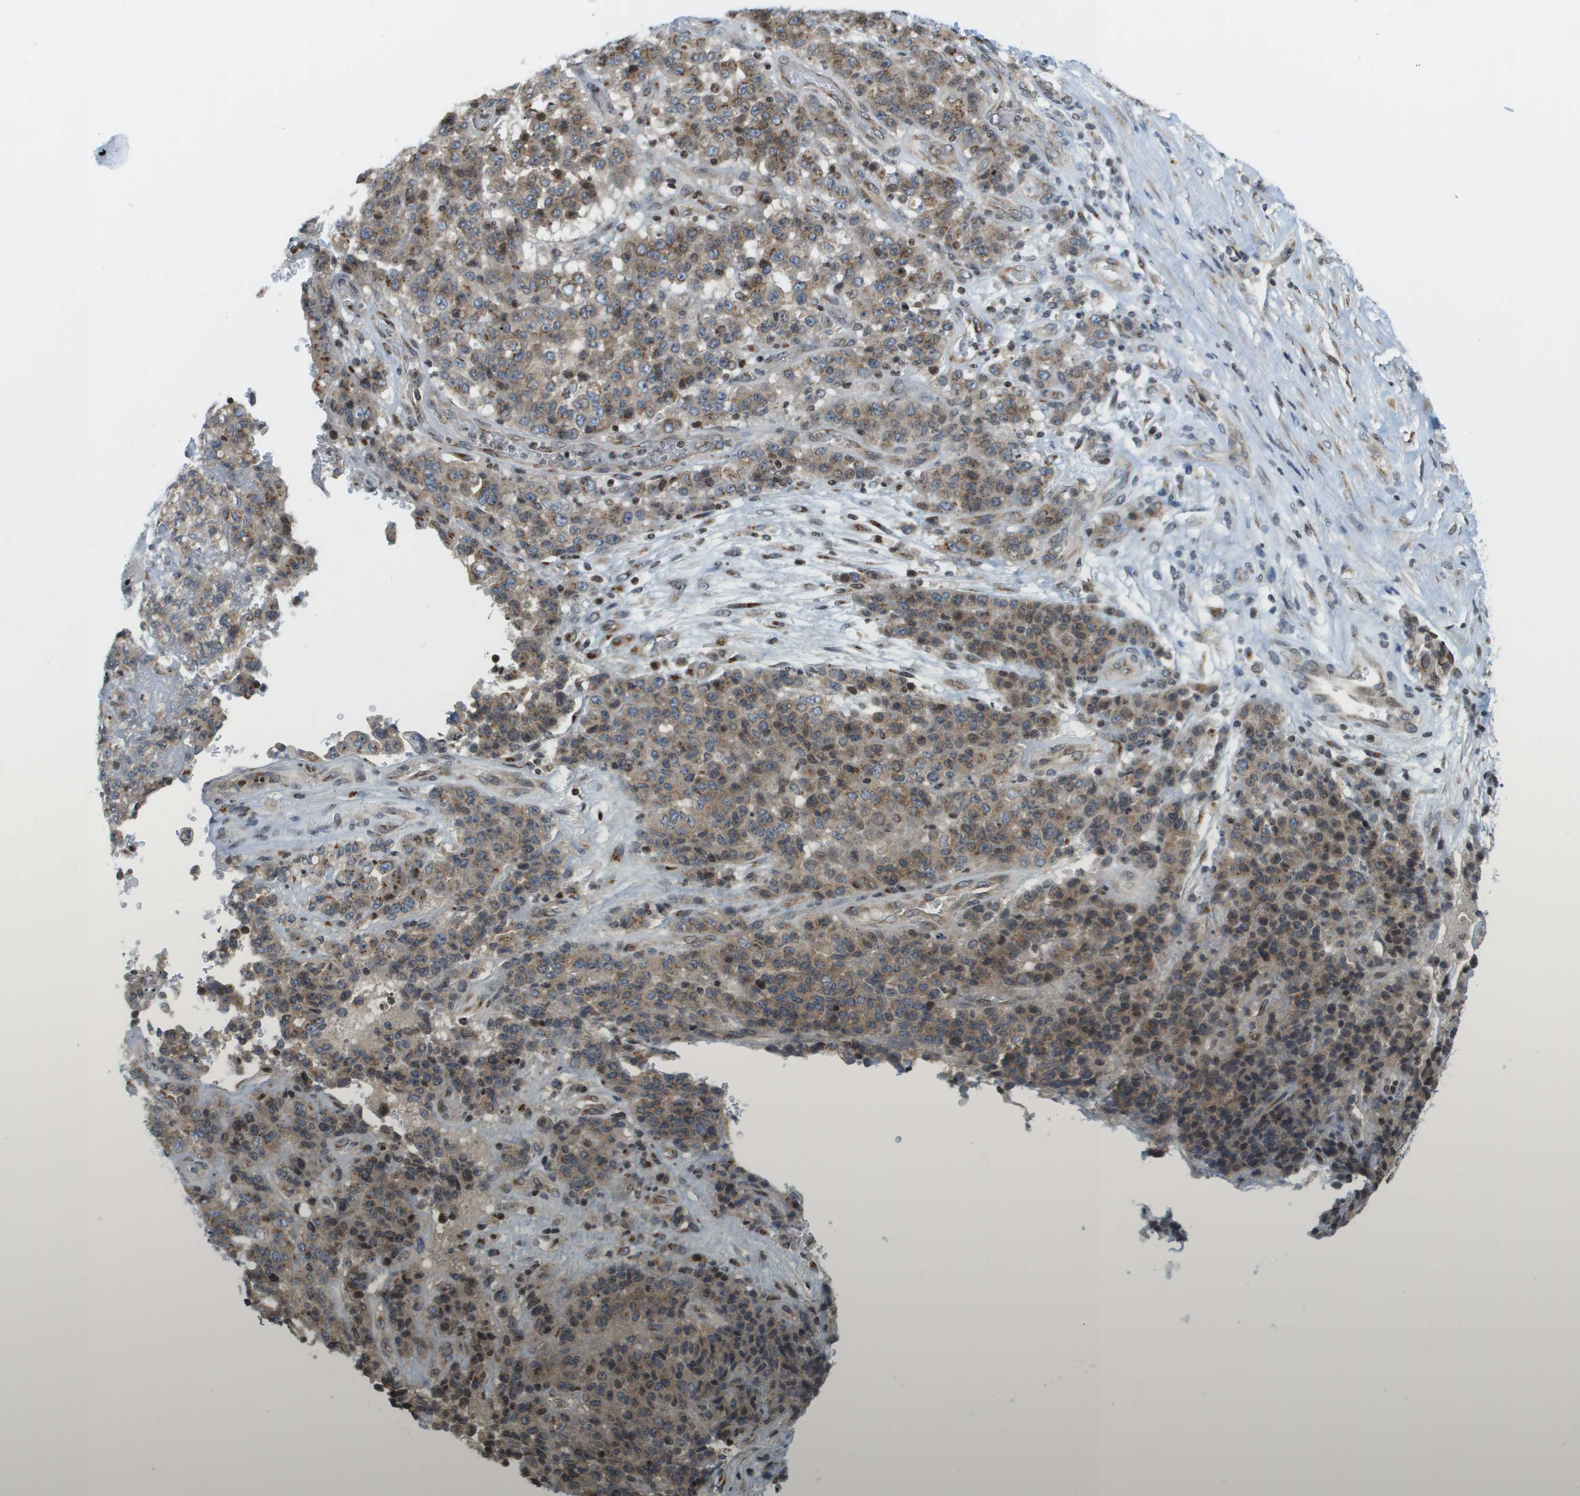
{"staining": {"intensity": "moderate", "quantity": ">75%", "location": "cytoplasmic/membranous,nuclear"}, "tissue": "stomach cancer", "cell_type": "Tumor cells", "image_type": "cancer", "snomed": [{"axis": "morphology", "description": "Adenocarcinoma, NOS"}, {"axis": "topography", "description": "Stomach"}], "caption": "This is a micrograph of immunohistochemistry (IHC) staining of stomach cancer (adenocarcinoma), which shows moderate expression in the cytoplasmic/membranous and nuclear of tumor cells.", "gene": "EVC", "patient": {"sex": "female", "age": 73}}